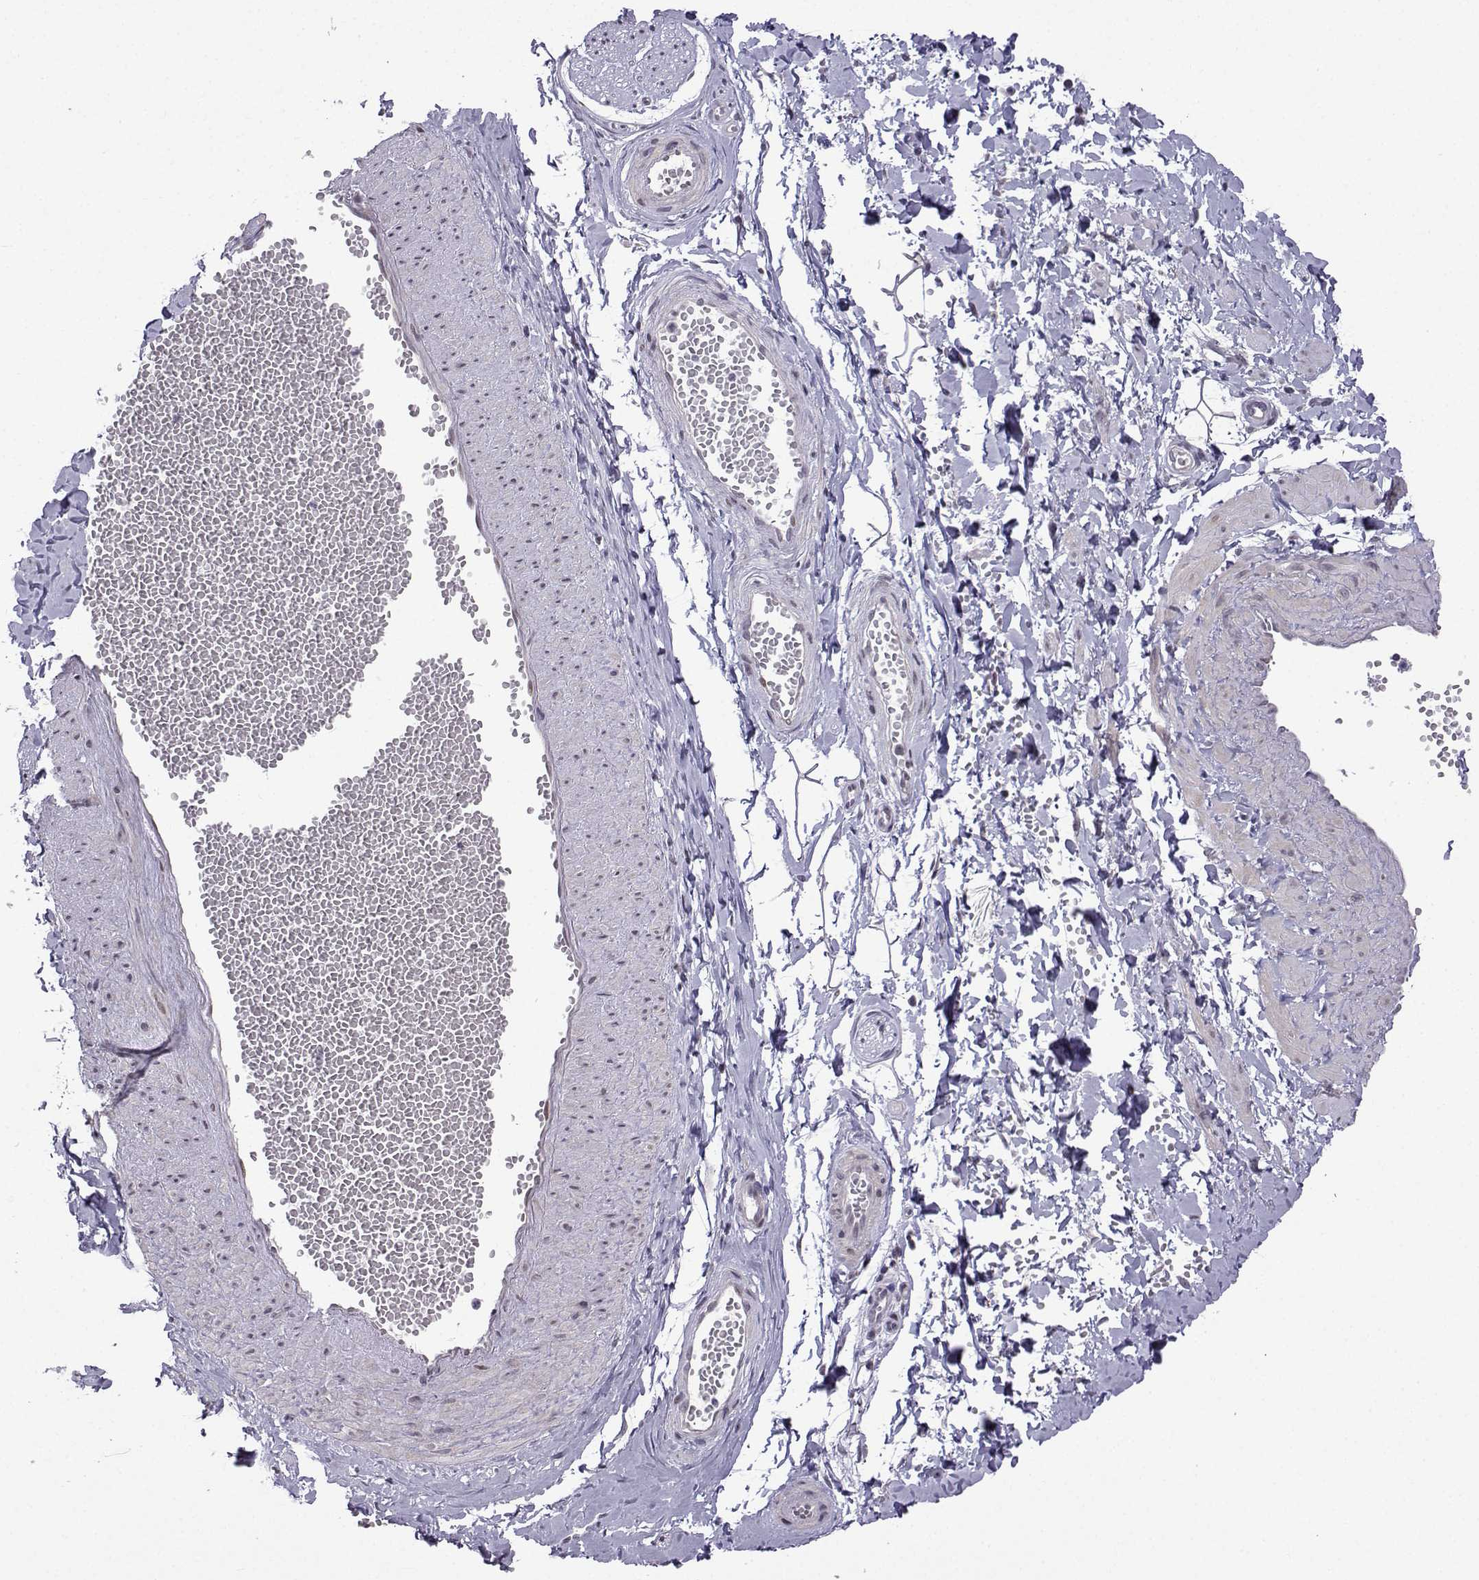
{"staining": {"intensity": "negative", "quantity": "none", "location": "none"}, "tissue": "adipose tissue", "cell_type": "Adipocytes", "image_type": "normal", "snomed": [{"axis": "morphology", "description": "Normal tissue, NOS"}, {"axis": "topography", "description": "Smooth muscle"}, {"axis": "topography", "description": "Peripheral nerve tissue"}], "caption": "The micrograph reveals no staining of adipocytes in normal adipose tissue.", "gene": "FGF3", "patient": {"sex": "male", "age": 22}}